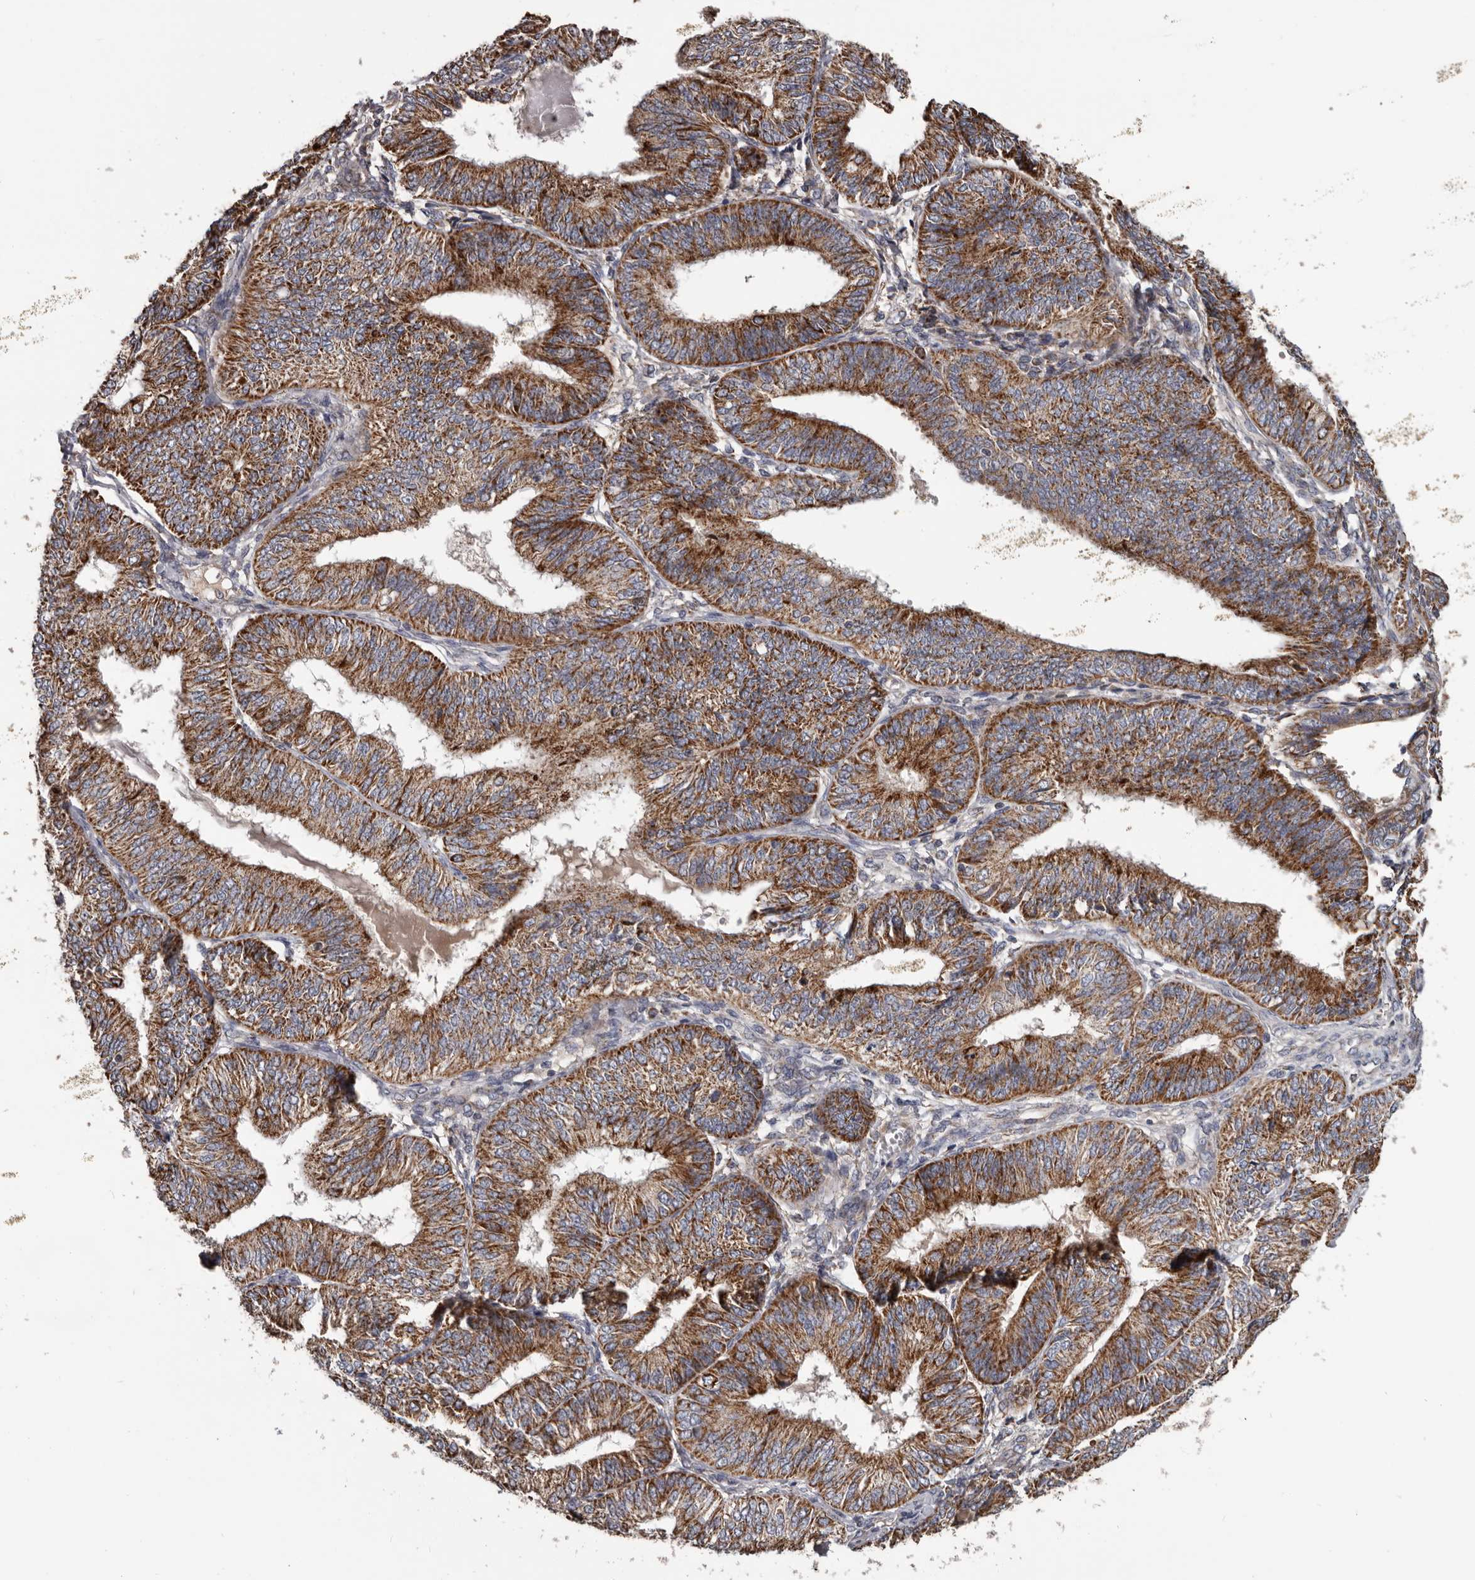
{"staining": {"intensity": "strong", "quantity": ">75%", "location": "cytoplasmic/membranous"}, "tissue": "endometrial cancer", "cell_type": "Tumor cells", "image_type": "cancer", "snomed": [{"axis": "morphology", "description": "Adenocarcinoma, NOS"}, {"axis": "topography", "description": "Endometrium"}], "caption": "Human endometrial cancer (adenocarcinoma) stained for a protein (brown) displays strong cytoplasmic/membranous positive positivity in about >75% of tumor cells.", "gene": "ALDH5A1", "patient": {"sex": "female", "age": 58}}